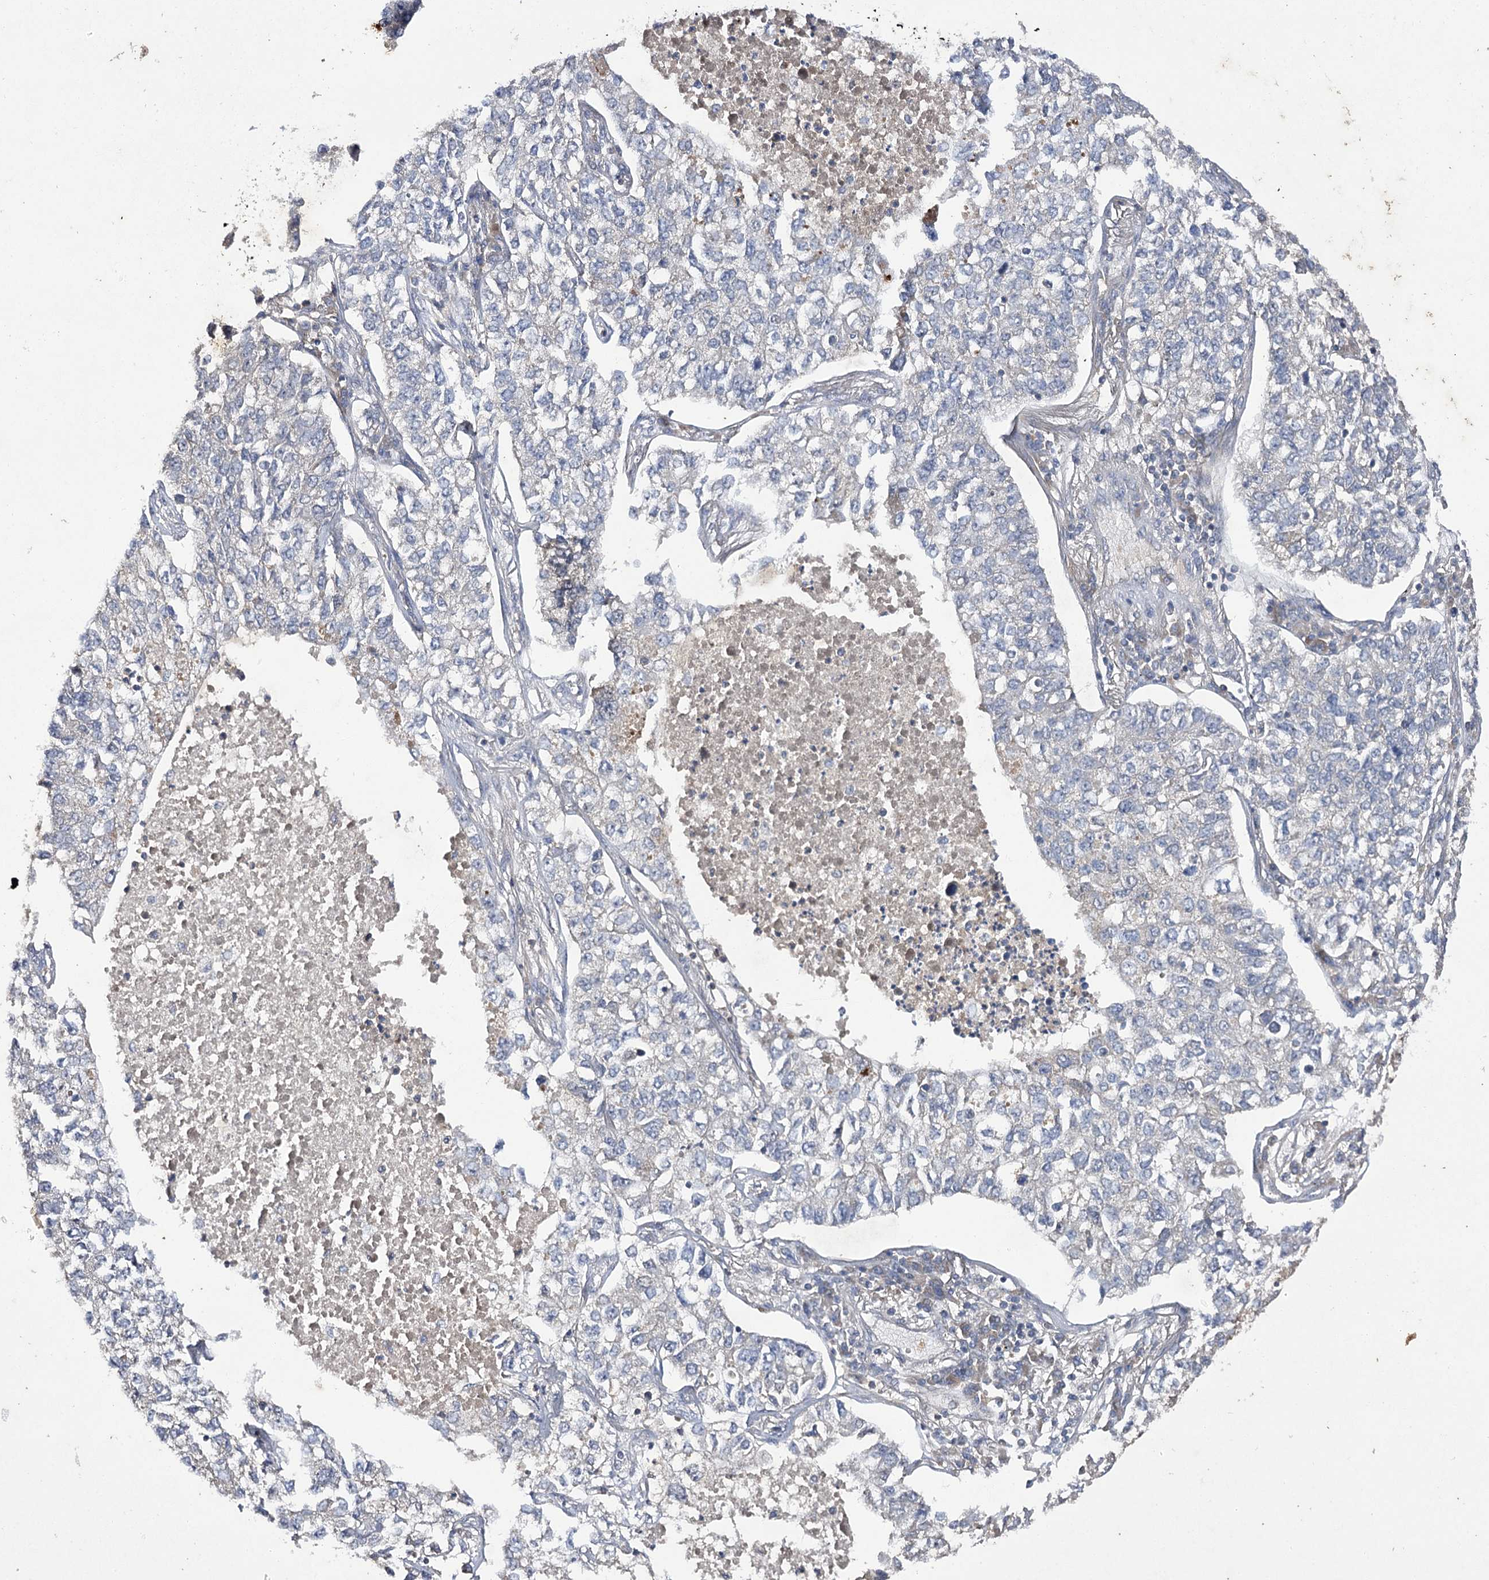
{"staining": {"intensity": "negative", "quantity": "none", "location": "none"}, "tissue": "lung cancer", "cell_type": "Tumor cells", "image_type": "cancer", "snomed": [{"axis": "morphology", "description": "Adenocarcinoma, NOS"}, {"axis": "topography", "description": "Lung"}], "caption": "Immunohistochemical staining of lung adenocarcinoma reveals no significant expression in tumor cells.", "gene": "BCR", "patient": {"sex": "male", "age": 49}}